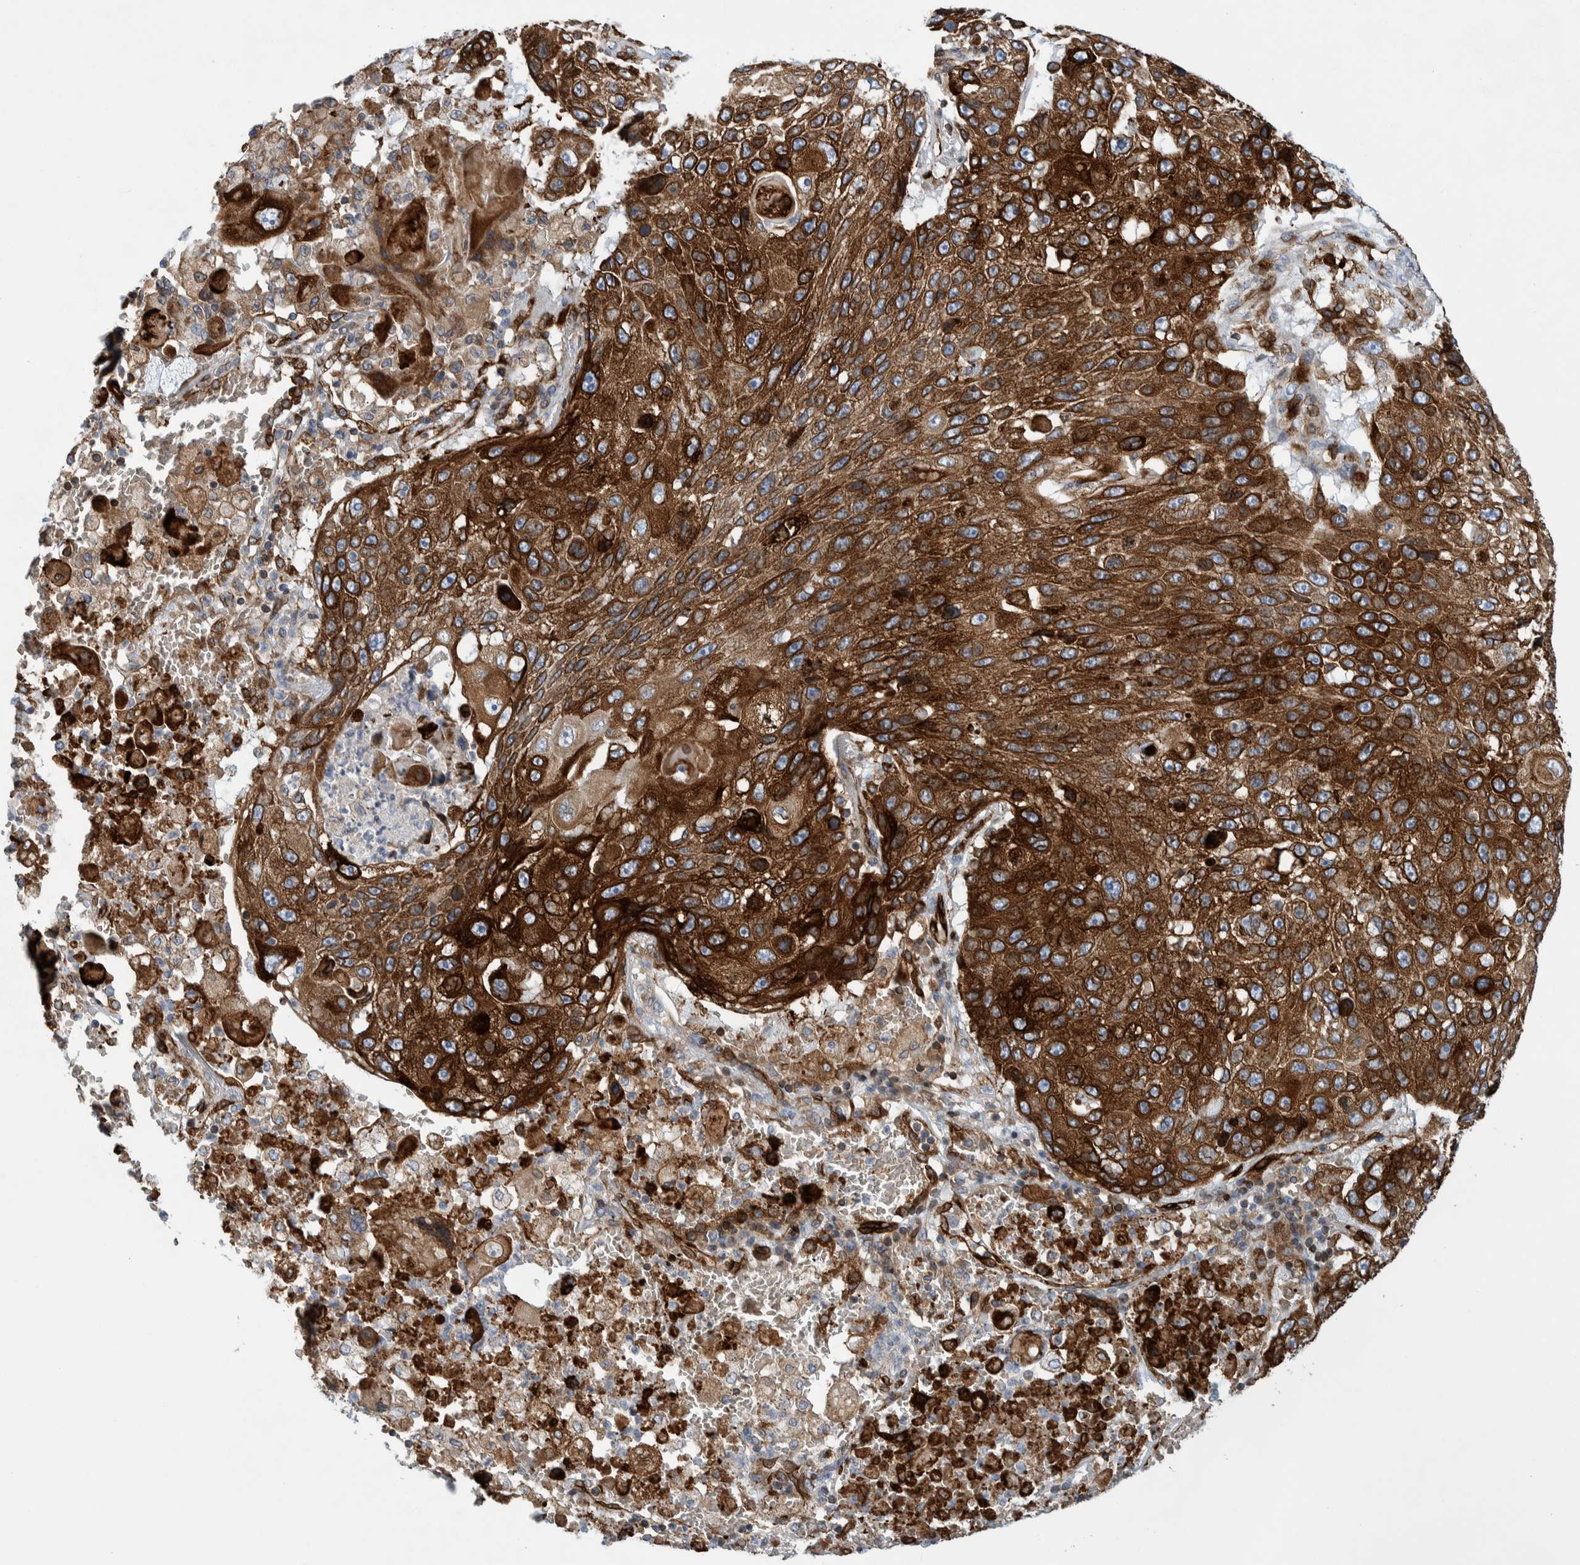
{"staining": {"intensity": "strong", "quantity": ">75%", "location": "cytoplasmic/membranous"}, "tissue": "lung cancer", "cell_type": "Tumor cells", "image_type": "cancer", "snomed": [{"axis": "morphology", "description": "Squamous cell carcinoma, NOS"}, {"axis": "topography", "description": "Lung"}], "caption": "Immunohistochemical staining of human lung squamous cell carcinoma demonstrates strong cytoplasmic/membranous protein expression in about >75% of tumor cells.", "gene": "THEM6", "patient": {"sex": "male", "age": 61}}